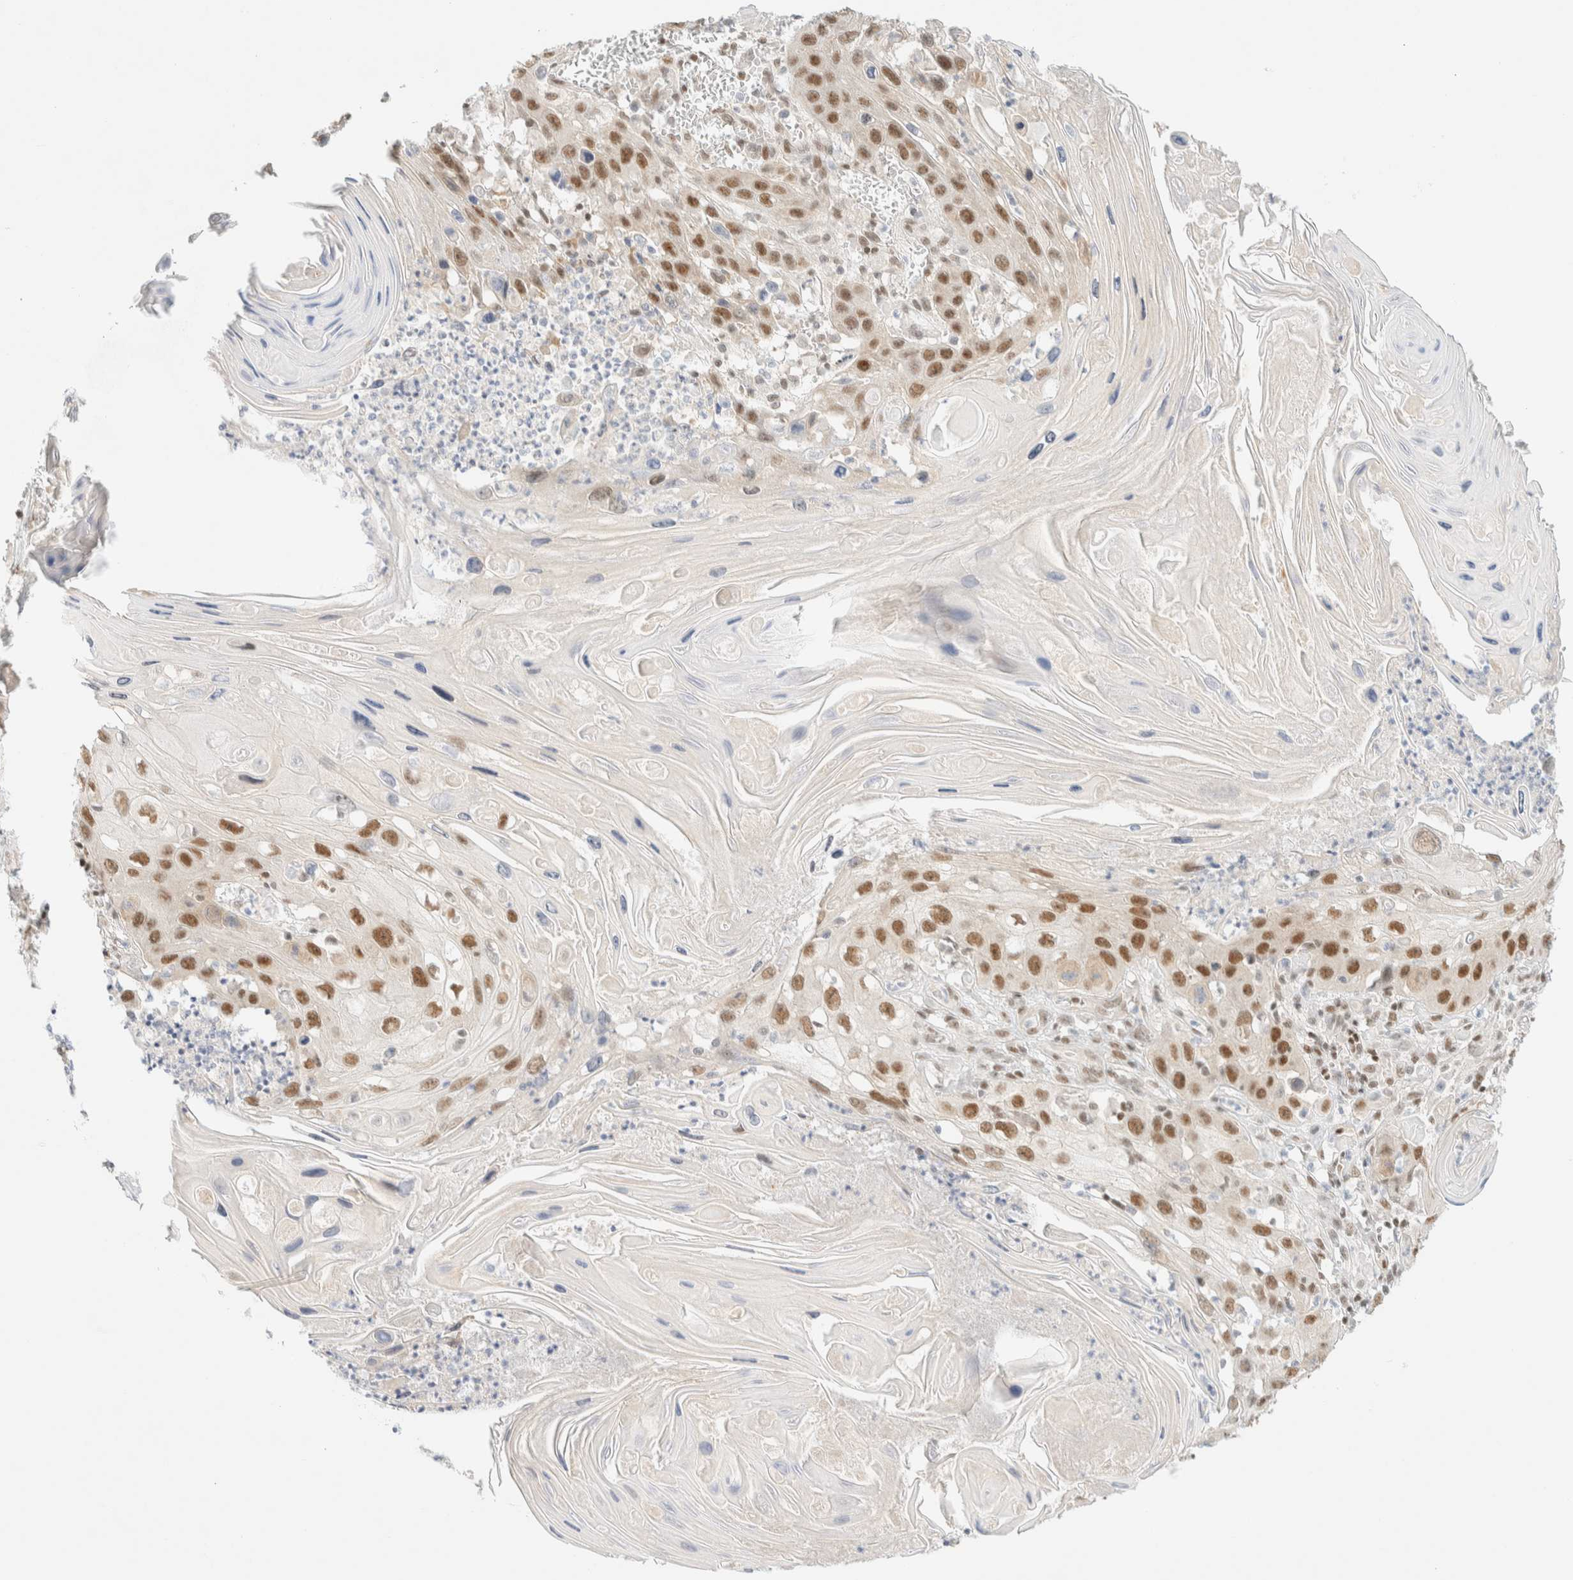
{"staining": {"intensity": "strong", "quantity": ">75%", "location": "nuclear"}, "tissue": "skin cancer", "cell_type": "Tumor cells", "image_type": "cancer", "snomed": [{"axis": "morphology", "description": "Squamous cell carcinoma, NOS"}, {"axis": "topography", "description": "Skin"}], "caption": "Tumor cells exhibit high levels of strong nuclear staining in approximately >75% of cells in human skin cancer.", "gene": "PYGO2", "patient": {"sex": "male", "age": 55}}